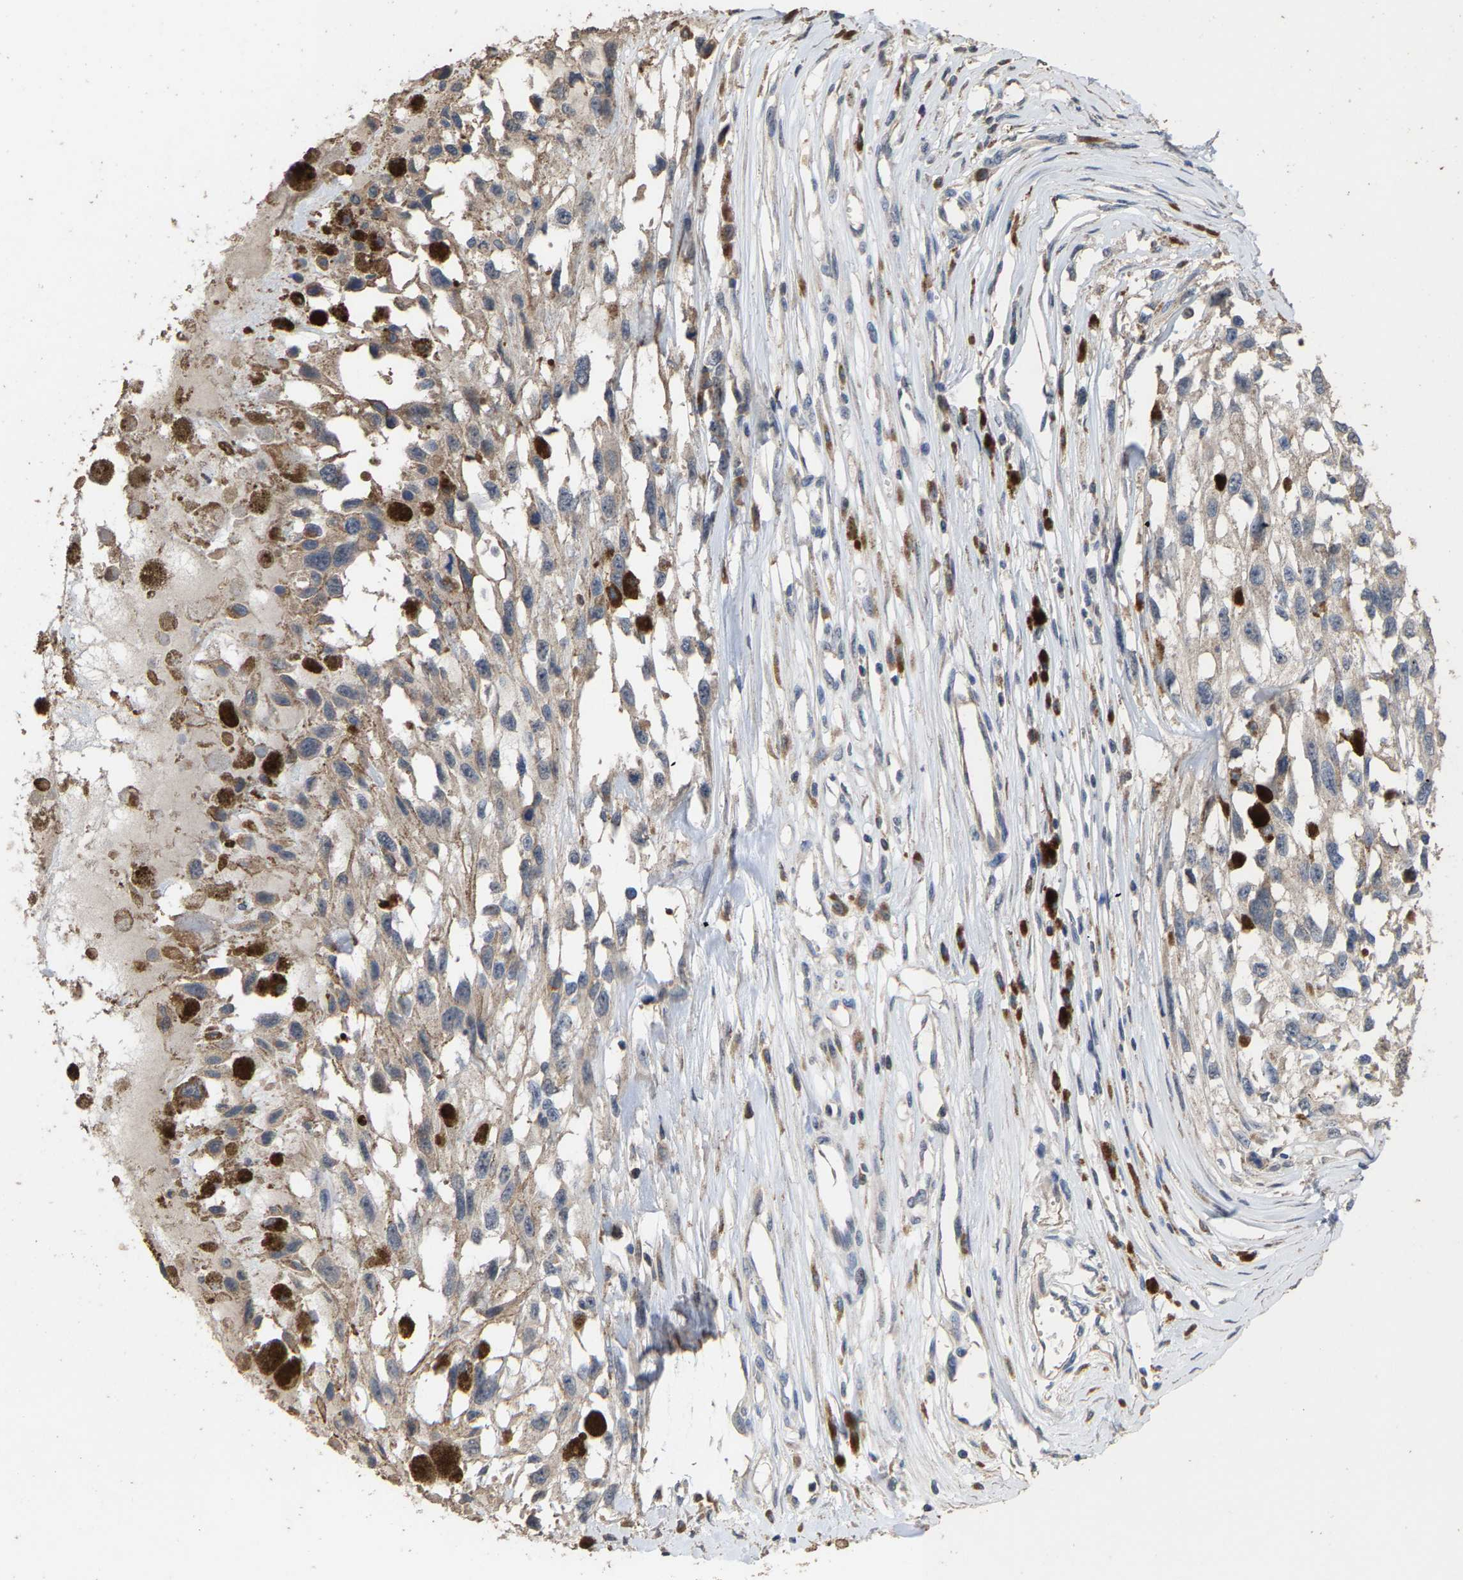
{"staining": {"intensity": "negative", "quantity": "none", "location": "none"}, "tissue": "melanoma", "cell_type": "Tumor cells", "image_type": "cancer", "snomed": [{"axis": "morphology", "description": "Malignant melanoma, Metastatic site"}, {"axis": "topography", "description": "Lymph node"}], "caption": "Protein analysis of malignant melanoma (metastatic site) reveals no significant expression in tumor cells.", "gene": "TDRKH", "patient": {"sex": "male", "age": 59}}